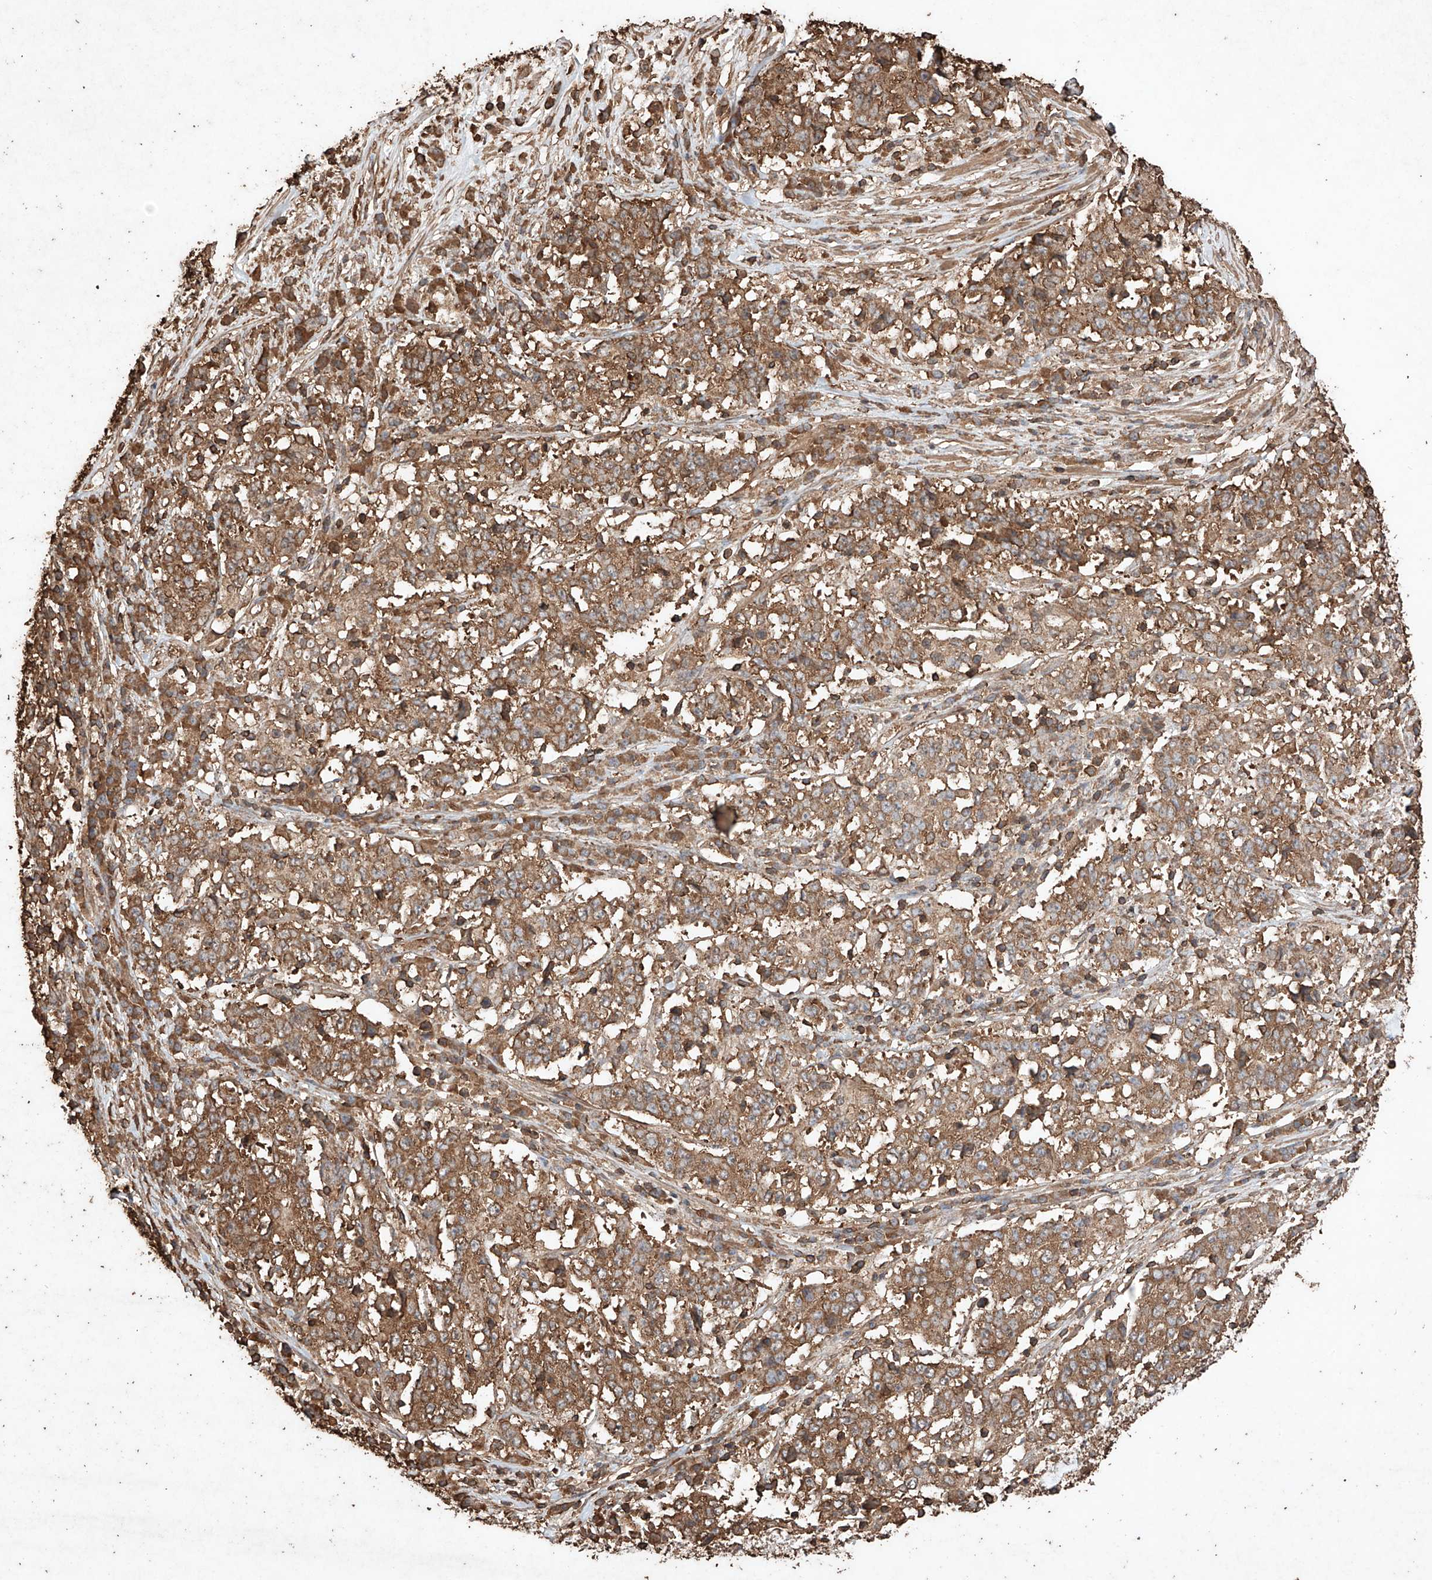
{"staining": {"intensity": "moderate", "quantity": ">75%", "location": "cytoplasmic/membranous"}, "tissue": "stomach cancer", "cell_type": "Tumor cells", "image_type": "cancer", "snomed": [{"axis": "morphology", "description": "Adenocarcinoma, NOS"}, {"axis": "topography", "description": "Stomach"}], "caption": "The immunohistochemical stain shows moderate cytoplasmic/membranous positivity in tumor cells of stomach cancer (adenocarcinoma) tissue. The staining was performed using DAB, with brown indicating positive protein expression. Nuclei are stained blue with hematoxylin.", "gene": "M6PR", "patient": {"sex": "male", "age": 59}}